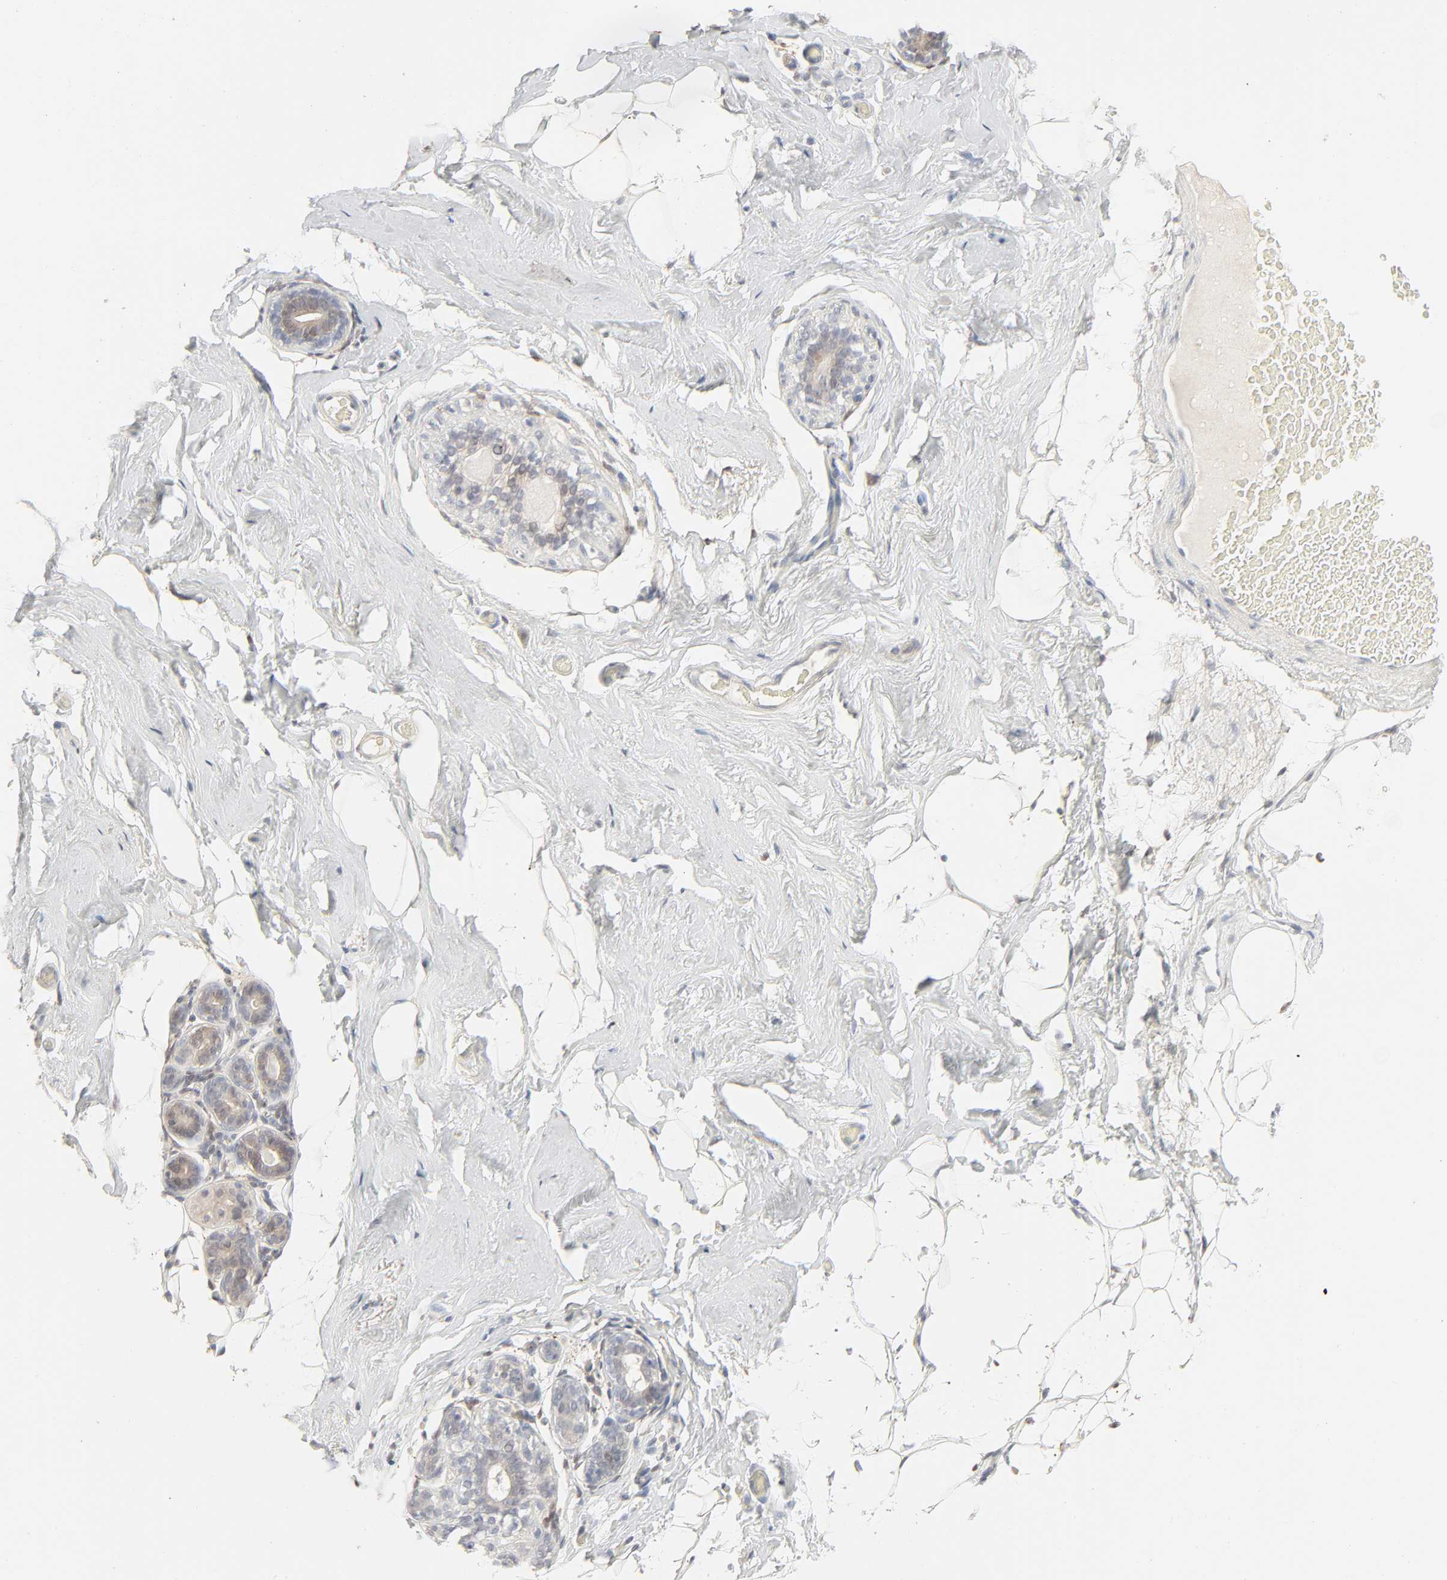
{"staining": {"intensity": "negative", "quantity": "none", "location": "none"}, "tissue": "breast", "cell_type": "Adipocytes", "image_type": "normal", "snomed": [{"axis": "morphology", "description": "Normal tissue, NOS"}, {"axis": "topography", "description": "Breast"}, {"axis": "topography", "description": "Soft tissue"}], "caption": "Immunohistochemical staining of benign human breast exhibits no significant staining in adipocytes.", "gene": "LGALS2", "patient": {"sex": "female", "age": 75}}